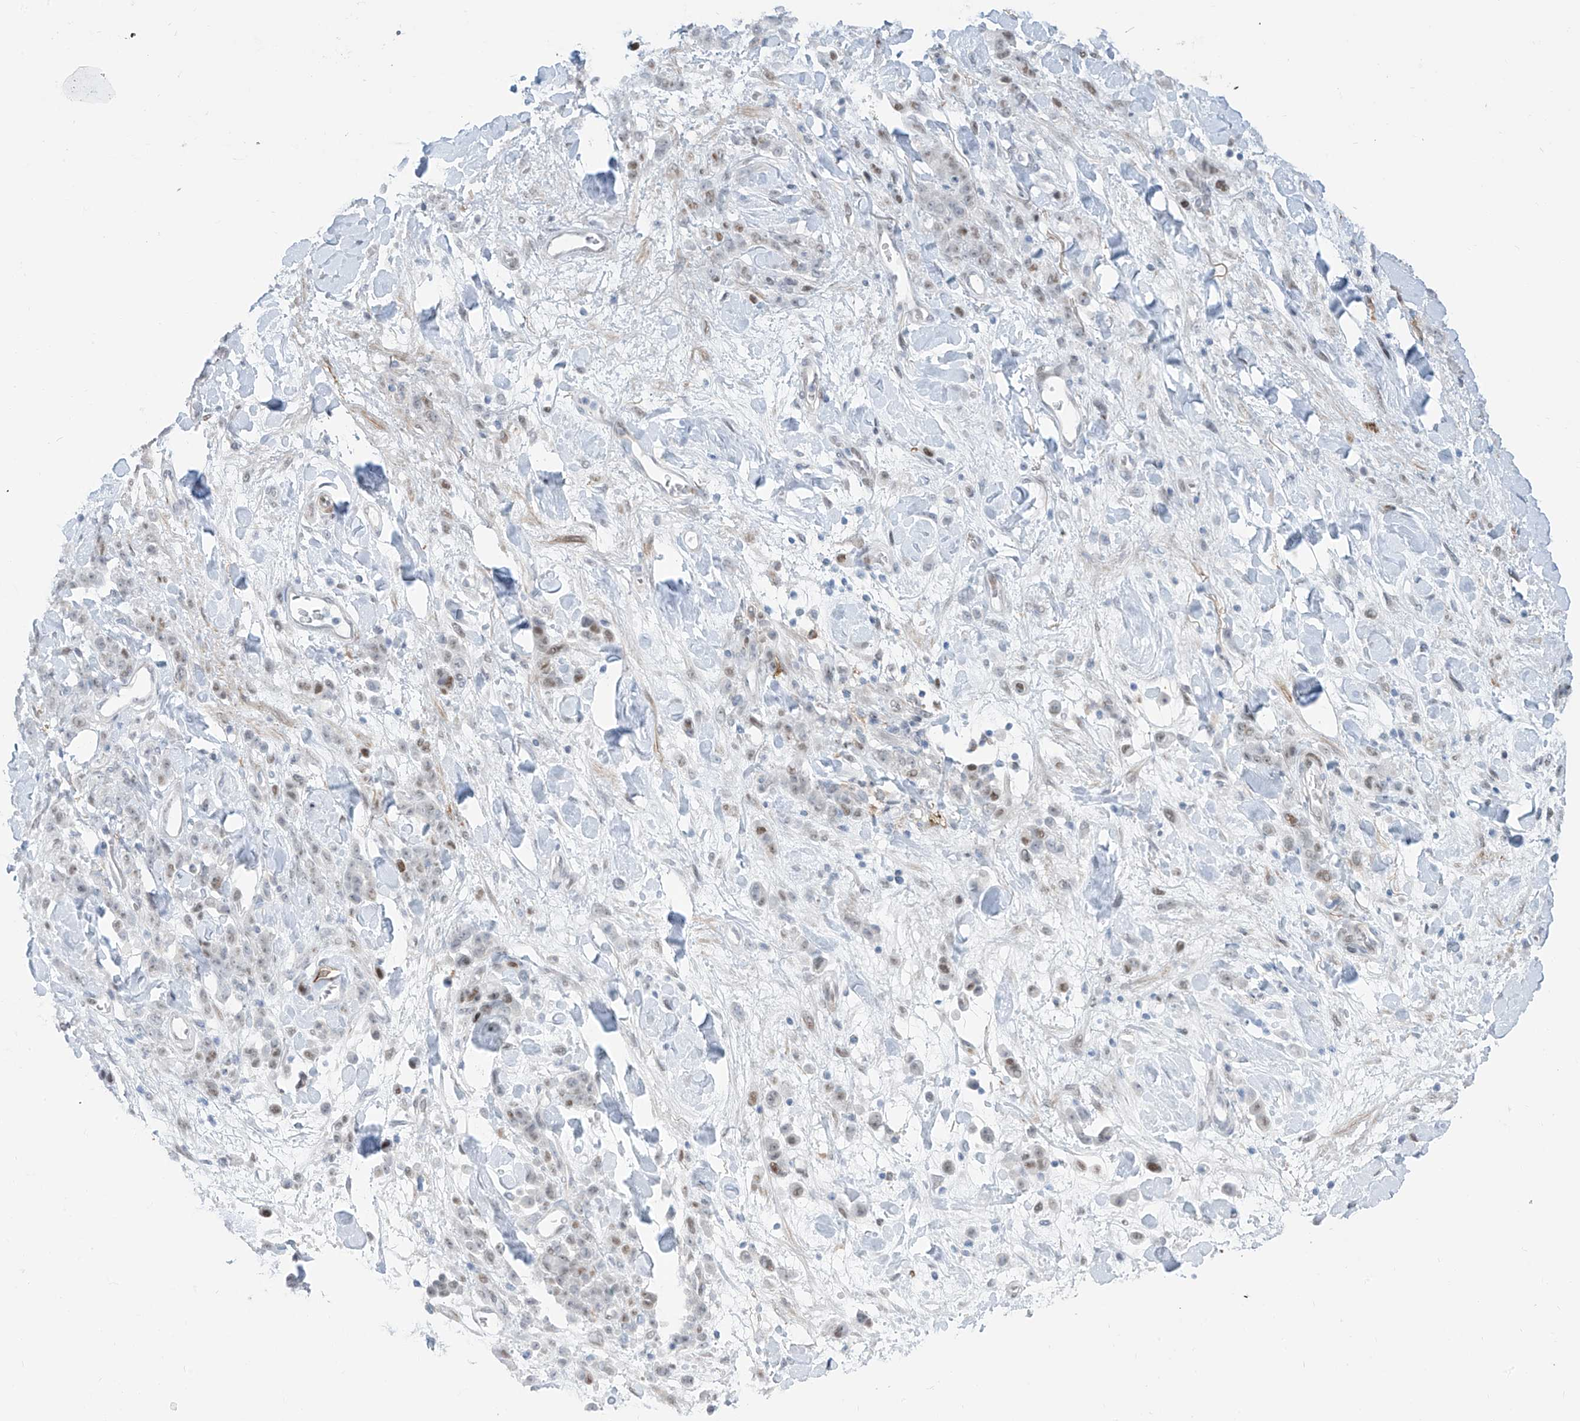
{"staining": {"intensity": "weak", "quantity": "25%-75%", "location": "nuclear"}, "tissue": "stomach cancer", "cell_type": "Tumor cells", "image_type": "cancer", "snomed": [{"axis": "morphology", "description": "Normal tissue, NOS"}, {"axis": "morphology", "description": "Adenocarcinoma, NOS"}, {"axis": "topography", "description": "Stomach"}], "caption": "Immunohistochemical staining of human stomach cancer (adenocarcinoma) demonstrates low levels of weak nuclear protein expression in approximately 25%-75% of tumor cells.", "gene": "LIN9", "patient": {"sex": "male", "age": 82}}